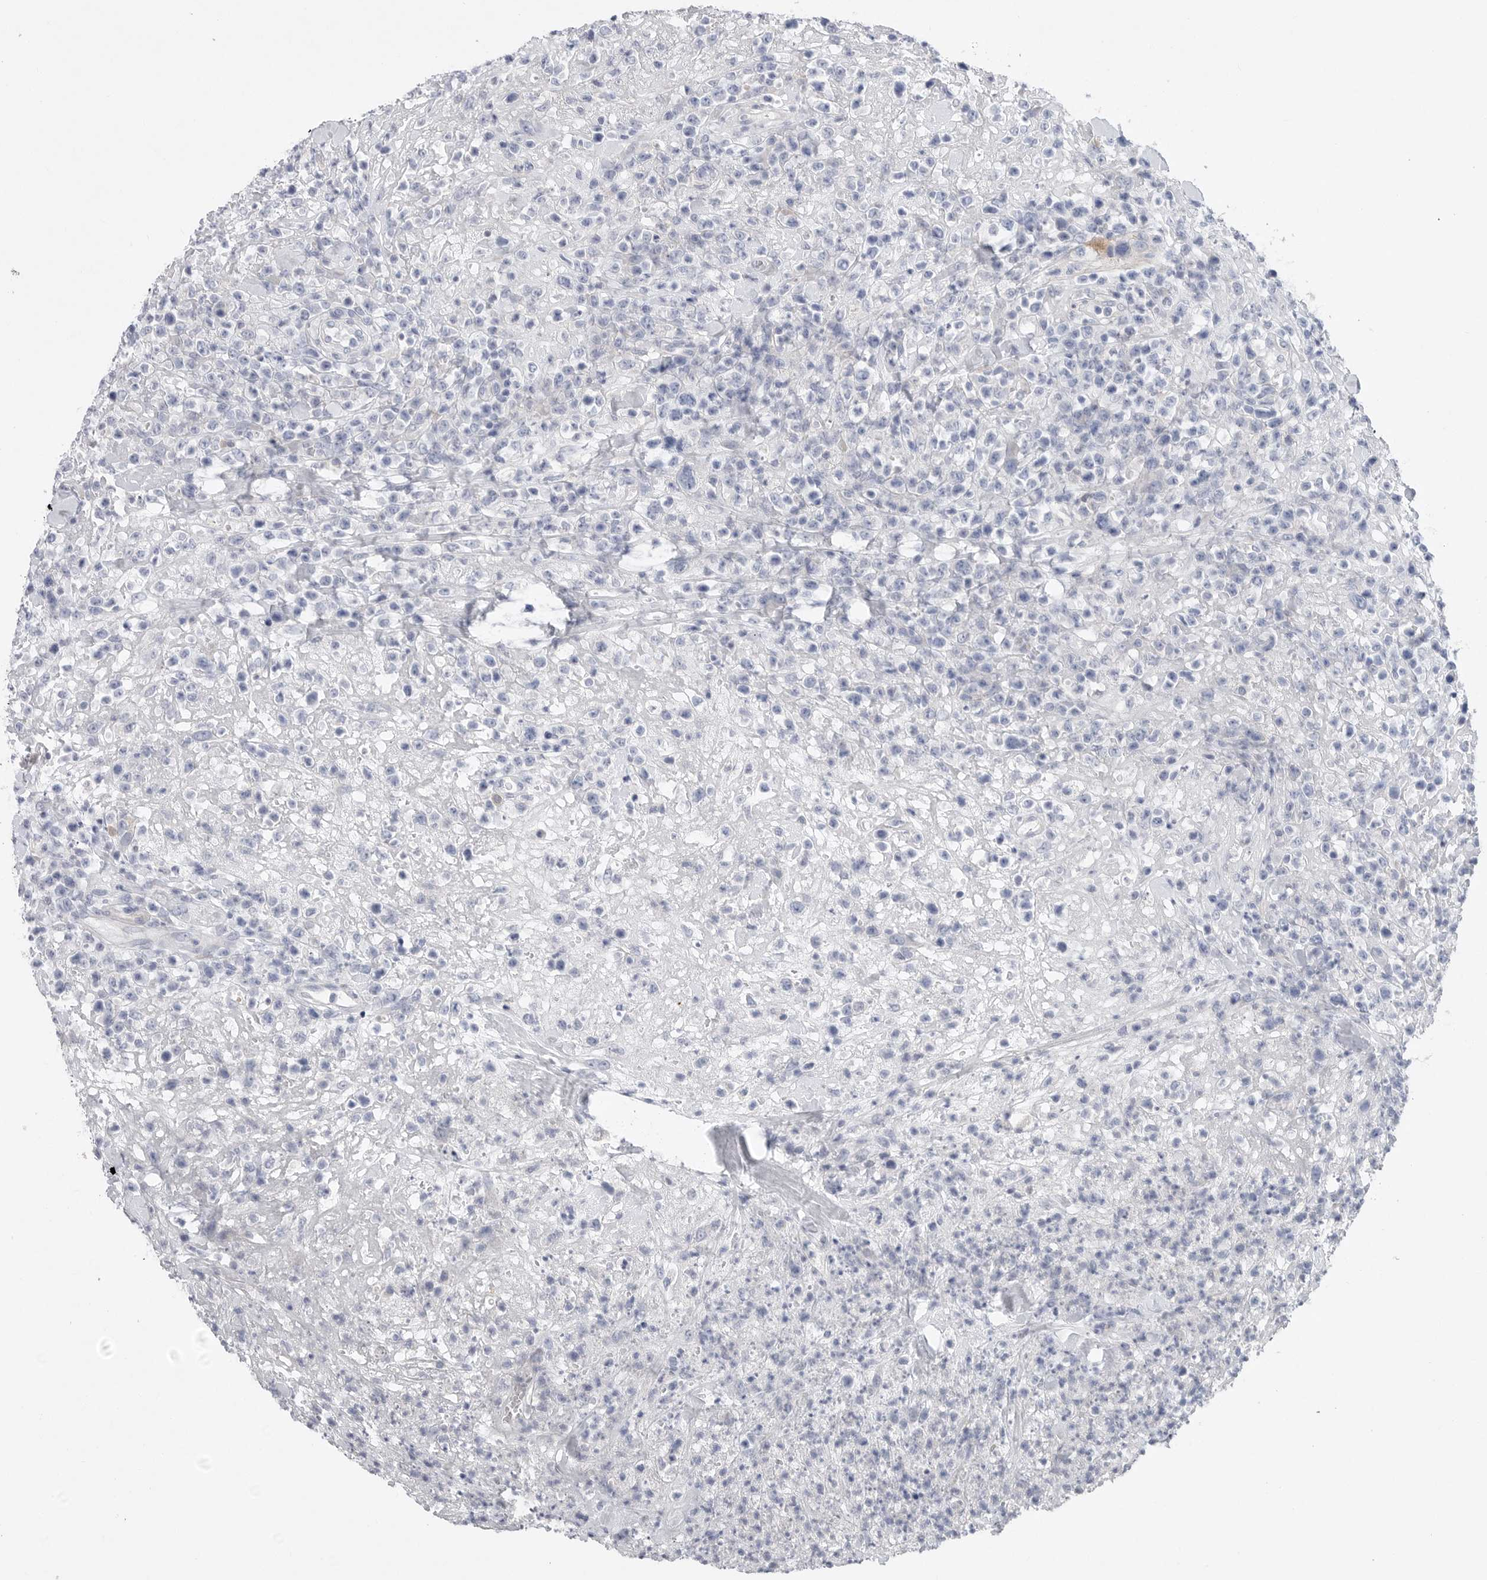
{"staining": {"intensity": "negative", "quantity": "none", "location": "none"}, "tissue": "lymphoma", "cell_type": "Tumor cells", "image_type": "cancer", "snomed": [{"axis": "morphology", "description": "Malignant lymphoma, non-Hodgkin's type, High grade"}, {"axis": "topography", "description": "Colon"}], "caption": "Immunohistochemistry (IHC) of malignant lymphoma, non-Hodgkin's type (high-grade) displays no positivity in tumor cells.", "gene": "CAMK2B", "patient": {"sex": "female", "age": 53}}